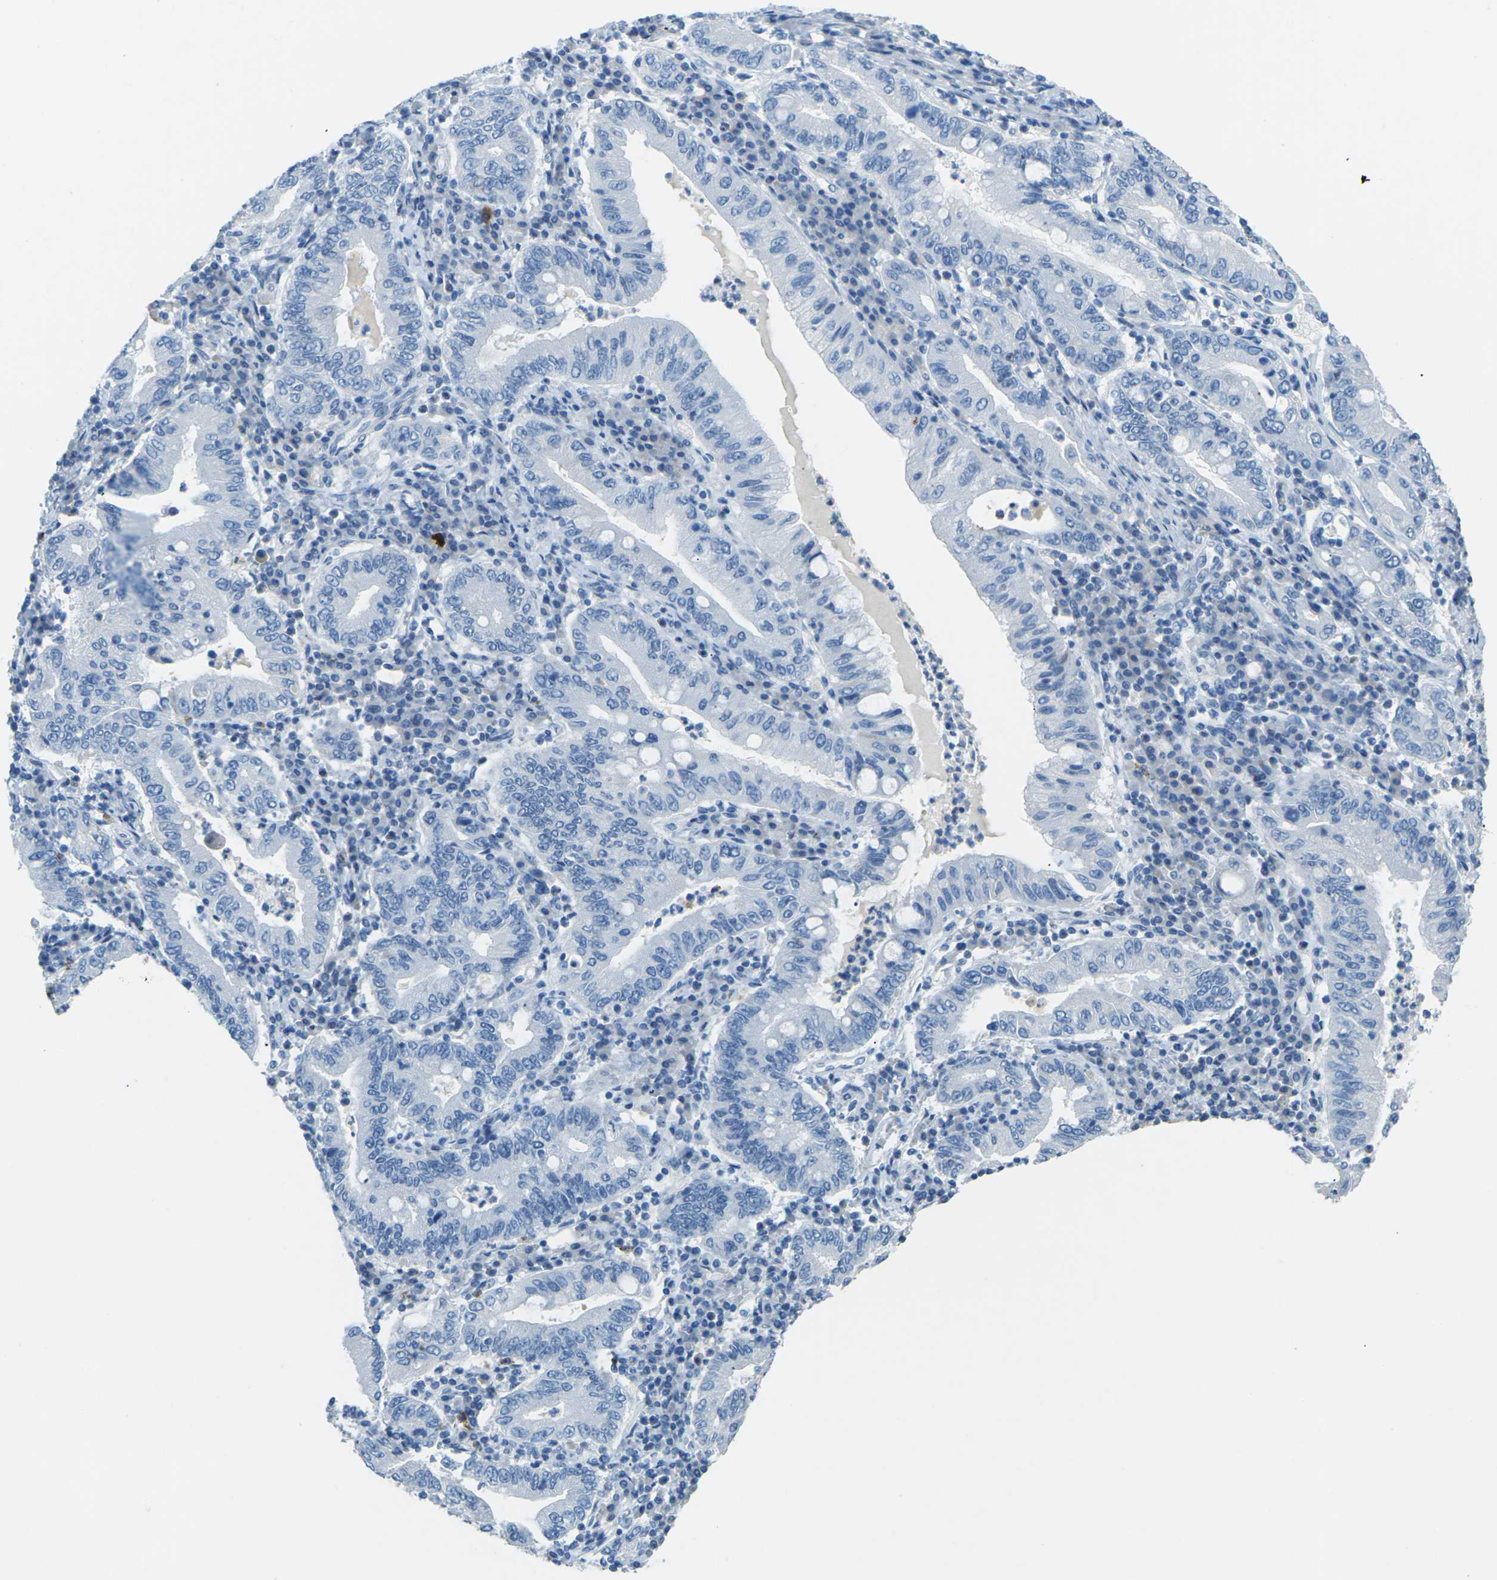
{"staining": {"intensity": "negative", "quantity": "none", "location": "none"}, "tissue": "stomach cancer", "cell_type": "Tumor cells", "image_type": "cancer", "snomed": [{"axis": "morphology", "description": "Normal tissue, NOS"}, {"axis": "morphology", "description": "Adenocarcinoma, NOS"}, {"axis": "topography", "description": "Esophagus"}, {"axis": "topography", "description": "Stomach, upper"}, {"axis": "topography", "description": "Peripheral nerve tissue"}], "caption": "DAB (3,3'-diaminobenzidine) immunohistochemical staining of human stomach cancer demonstrates no significant expression in tumor cells. (Immunohistochemistry, brightfield microscopy, high magnification).", "gene": "CDH16", "patient": {"sex": "male", "age": 62}}